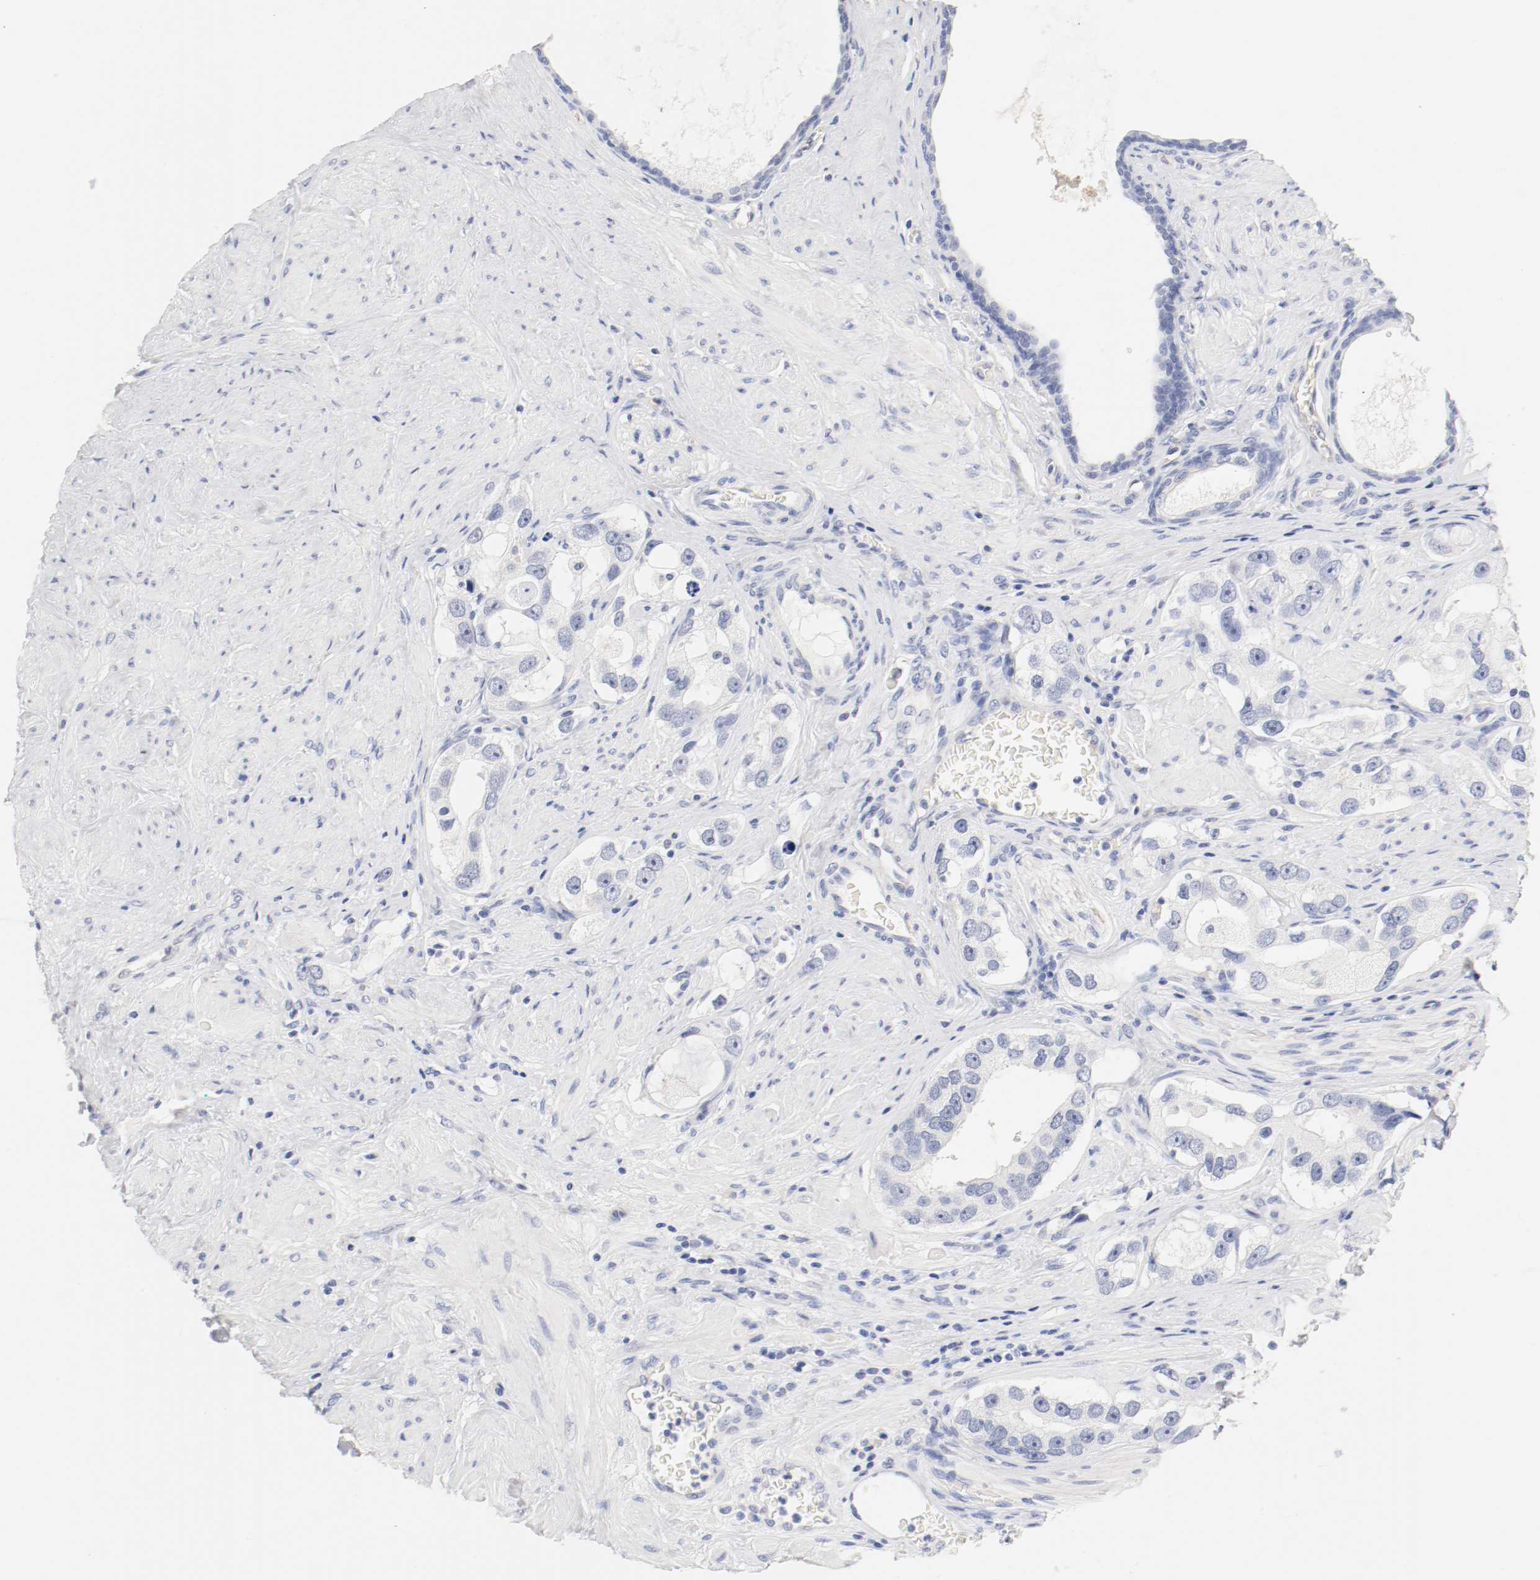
{"staining": {"intensity": "negative", "quantity": "none", "location": "none"}, "tissue": "prostate cancer", "cell_type": "Tumor cells", "image_type": "cancer", "snomed": [{"axis": "morphology", "description": "Adenocarcinoma, High grade"}, {"axis": "topography", "description": "Prostate"}], "caption": "DAB (3,3'-diaminobenzidine) immunohistochemical staining of human prostate cancer (high-grade adenocarcinoma) shows no significant expression in tumor cells.", "gene": "HOMER1", "patient": {"sex": "male", "age": 63}}